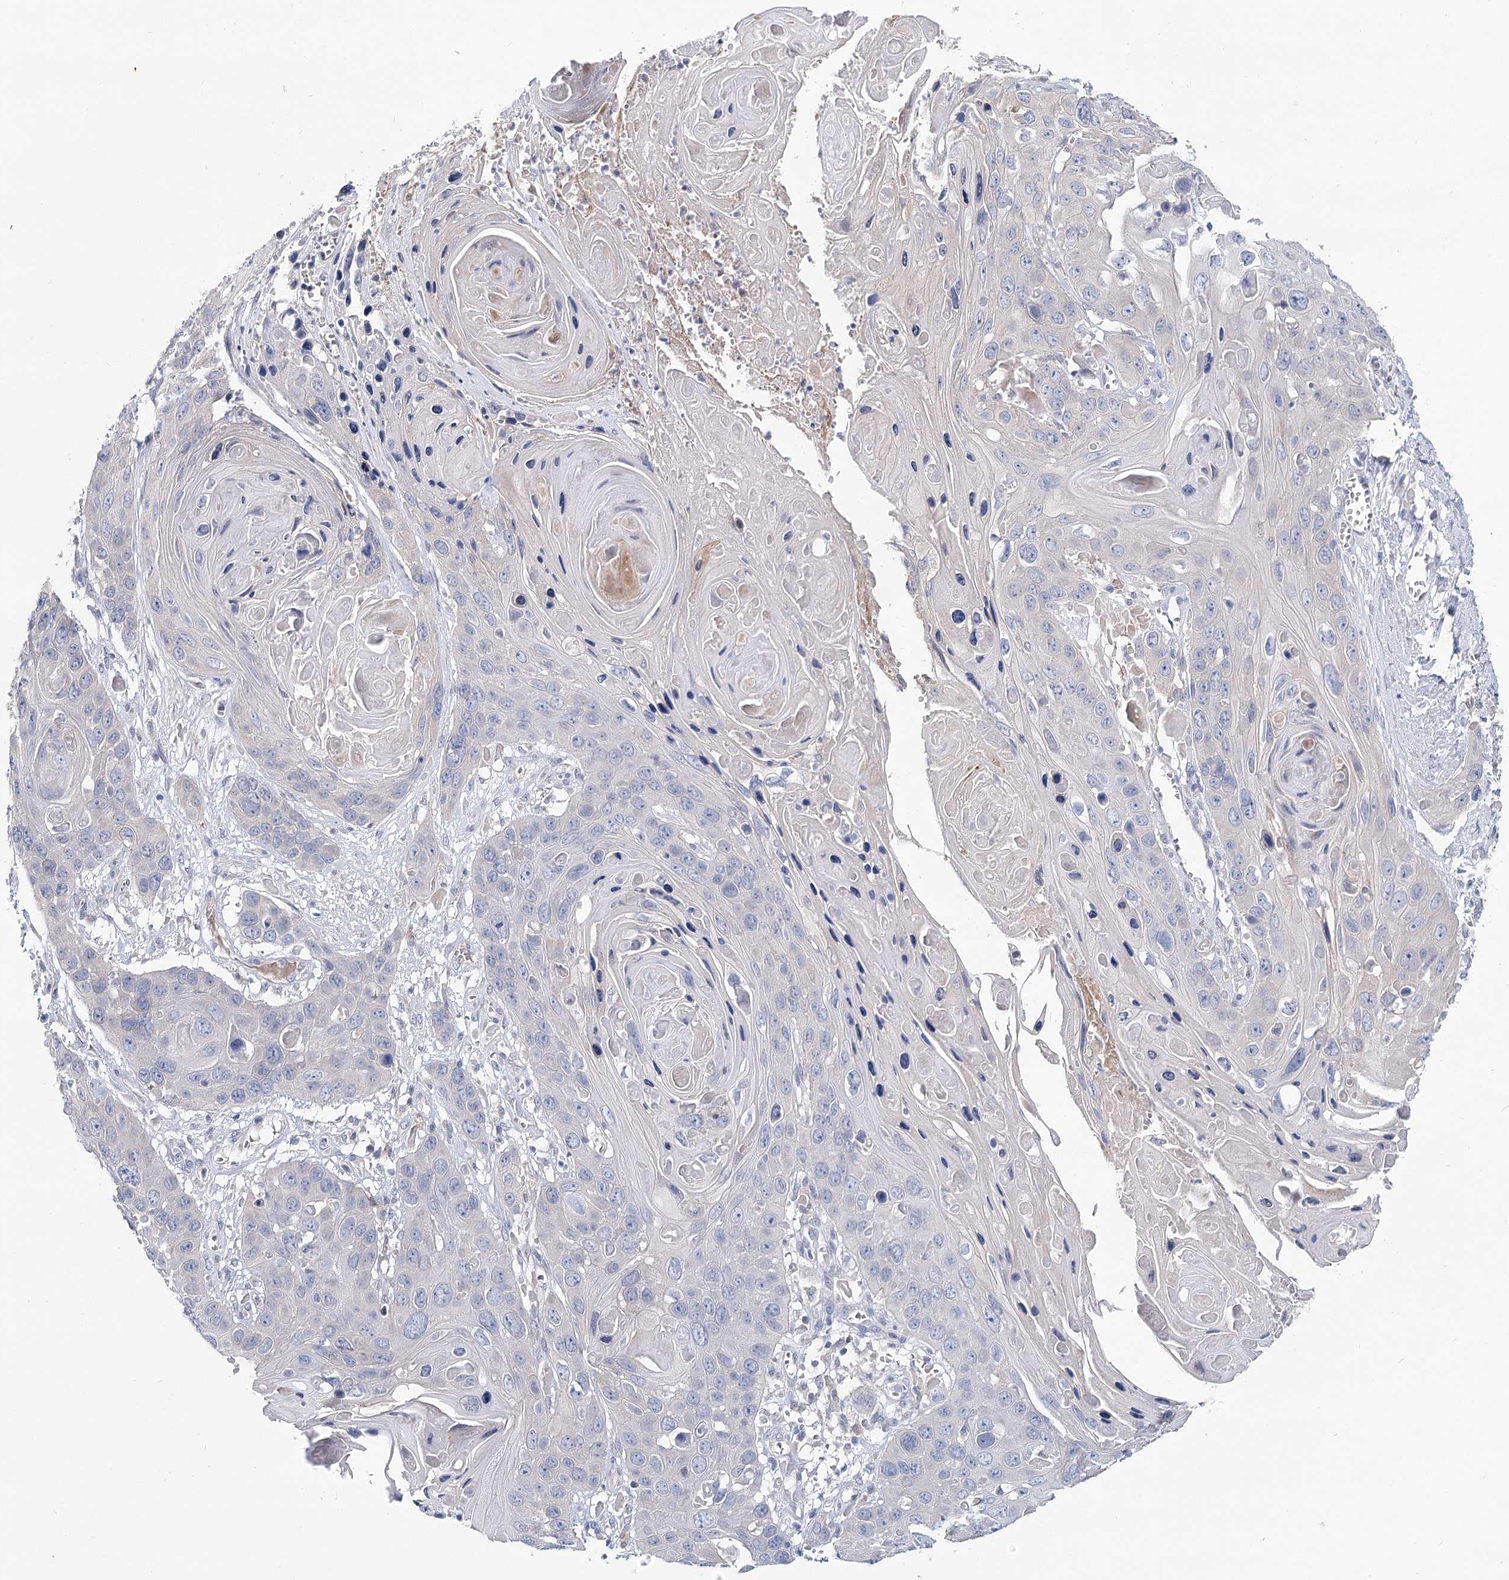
{"staining": {"intensity": "negative", "quantity": "none", "location": "none"}, "tissue": "skin cancer", "cell_type": "Tumor cells", "image_type": "cancer", "snomed": [{"axis": "morphology", "description": "Squamous cell carcinoma, NOS"}, {"axis": "topography", "description": "Skin"}], "caption": "High power microscopy histopathology image of an immunohistochemistry micrograph of skin squamous cell carcinoma, revealing no significant positivity in tumor cells.", "gene": "UGP2", "patient": {"sex": "male", "age": 55}}